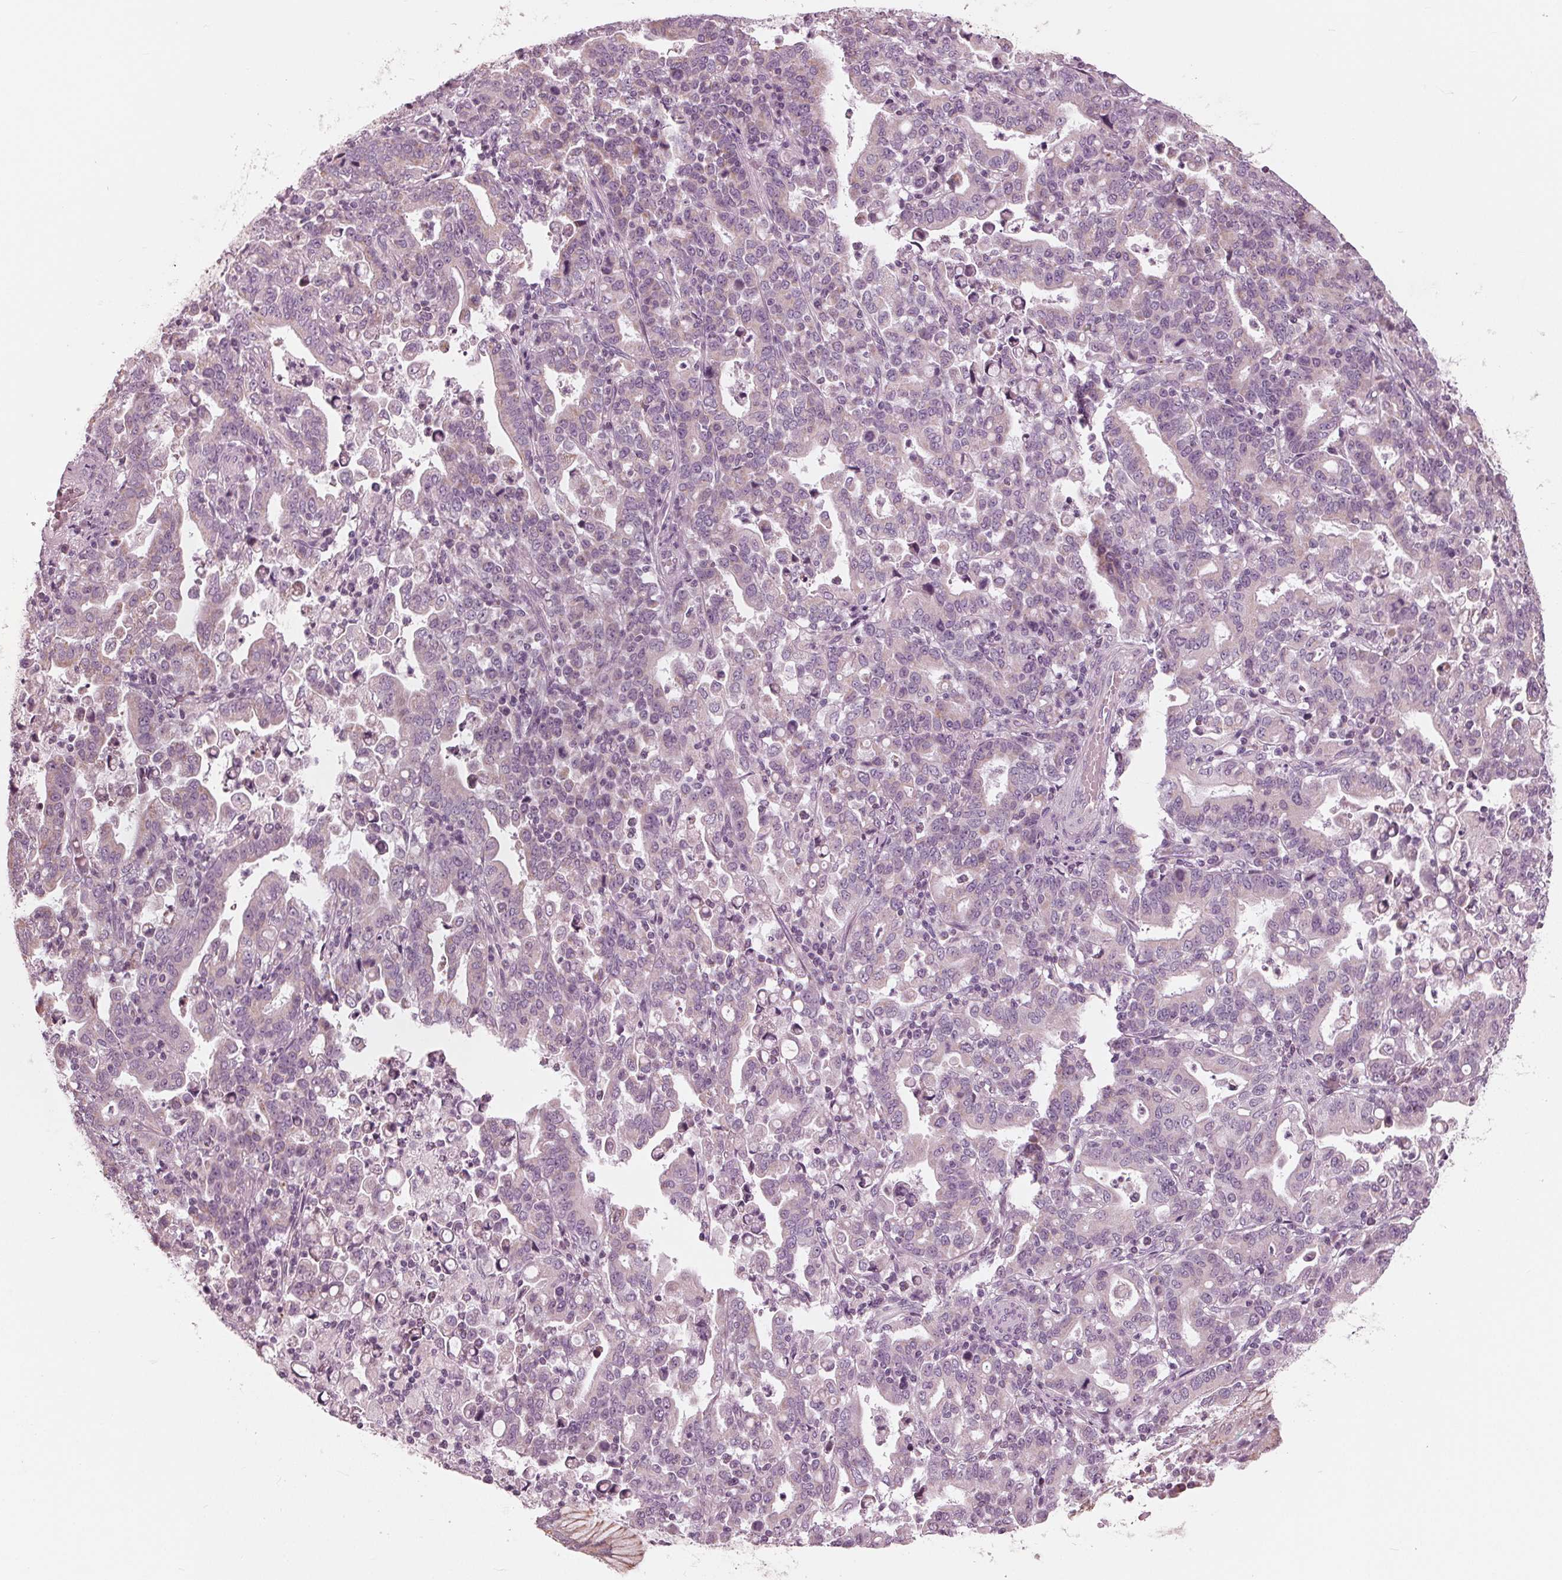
{"staining": {"intensity": "negative", "quantity": "none", "location": "none"}, "tissue": "stomach cancer", "cell_type": "Tumor cells", "image_type": "cancer", "snomed": [{"axis": "morphology", "description": "Adenocarcinoma, NOS"}, {"axis": "topography", "description": "Stomach"}], "caption": "High magnification brightfield microscopy of stomach cancer stained with DAB (brown) and counterstained with hematoxylin (blue): tumor cells show no significant expression. (DAB (3,3'-diaminobenzidine) immunohistochemistry (IHC) with hematoxylin counter stain).", "gene": "CLN6", "patient": {"sex": "male", "age": 82}}